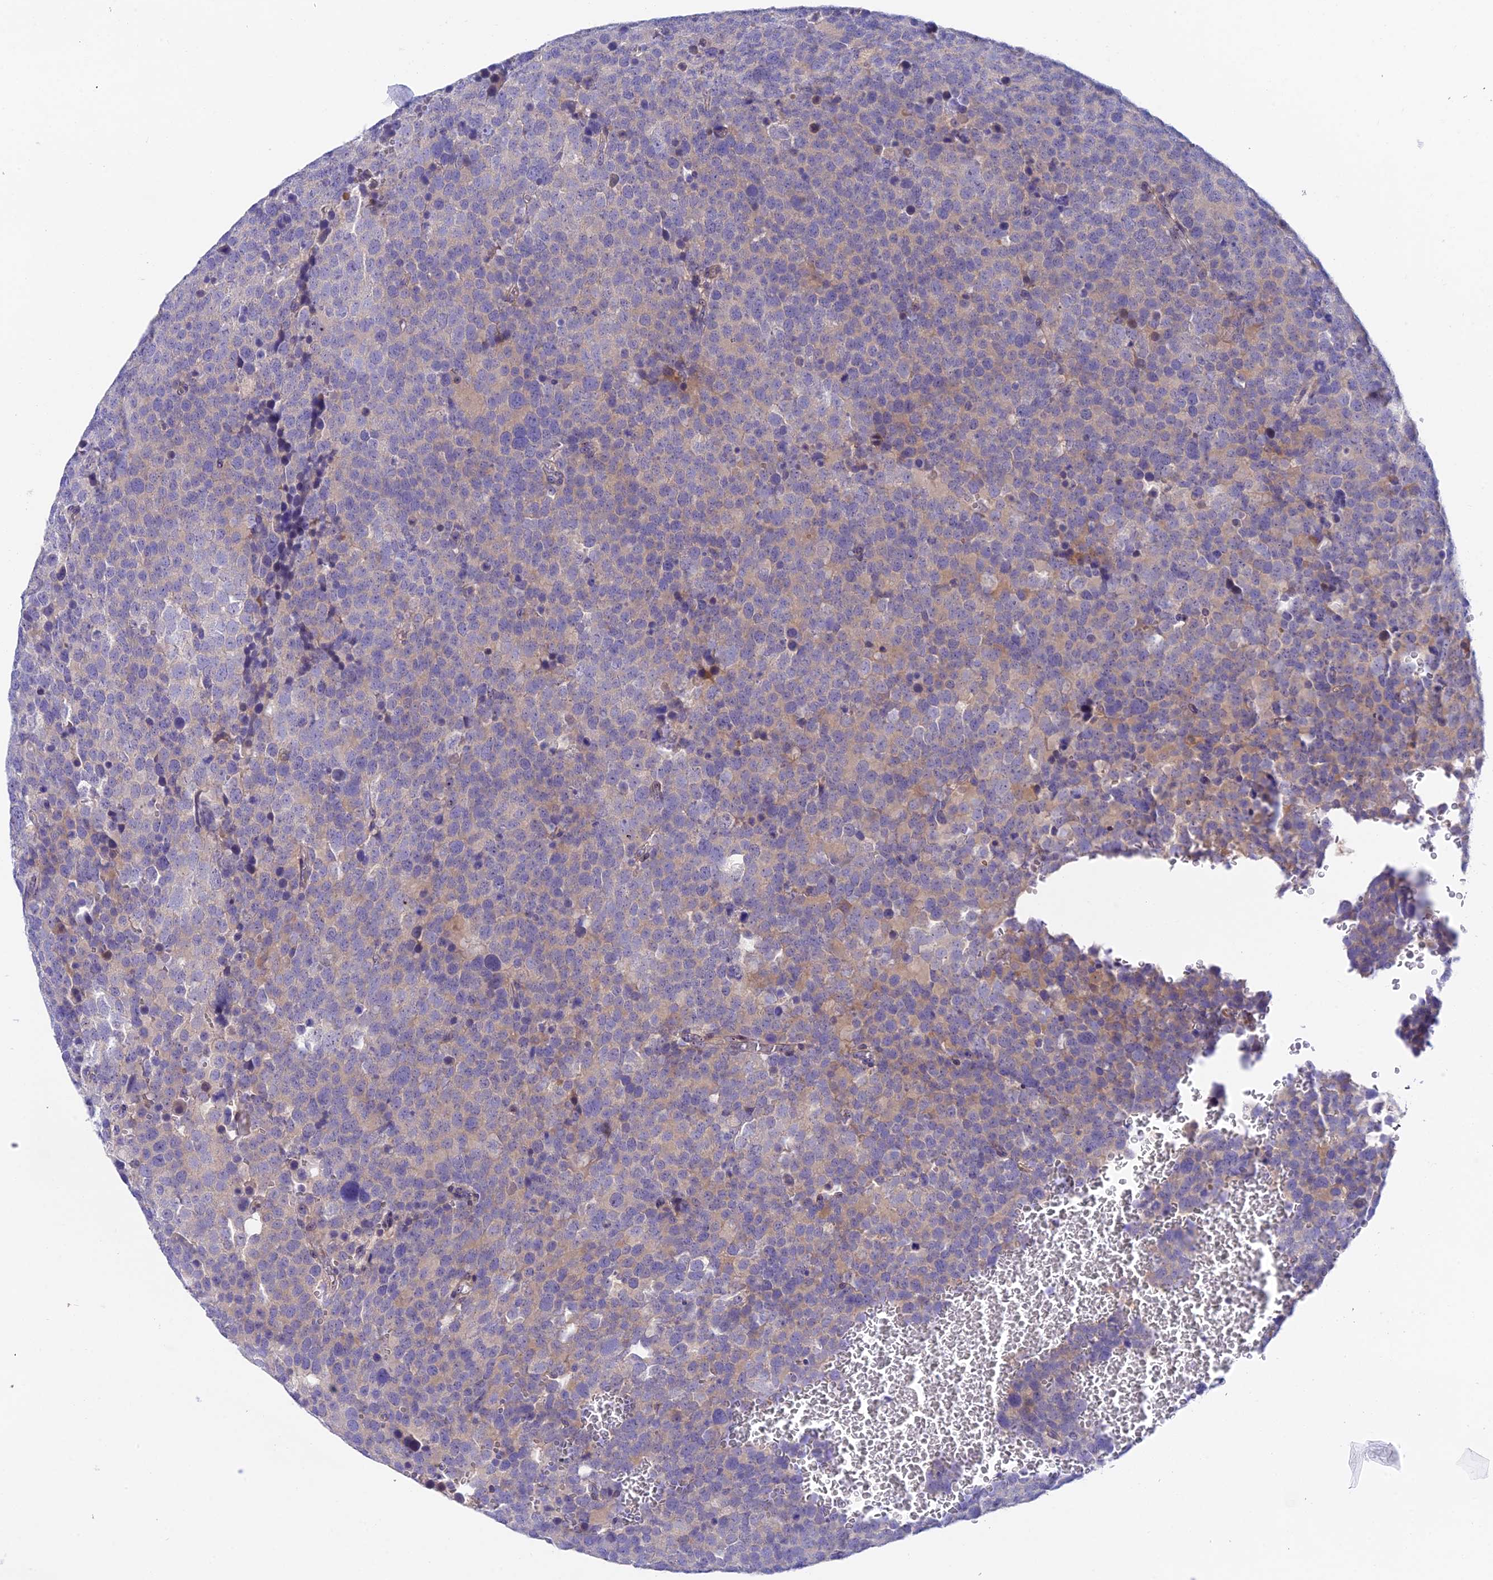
{"staining": {"intensity": "weak", "quantity": "<25%", "location": "cytoplasmic/membranous"}, "tissue": "testis cancer", "cell_type": "Tumor cells", "image_type": "cancer", "snomed": [{"axis": "morphology", "description": "Seminoma, NOS"}, {"axis": "topography", "description": "Testis"}], "caption": "The image demonstrates no significant positivity in tumor cells of testis seminoma.", "gene": "DUSP29", "patient": {"sex": "male", "age": 71}}